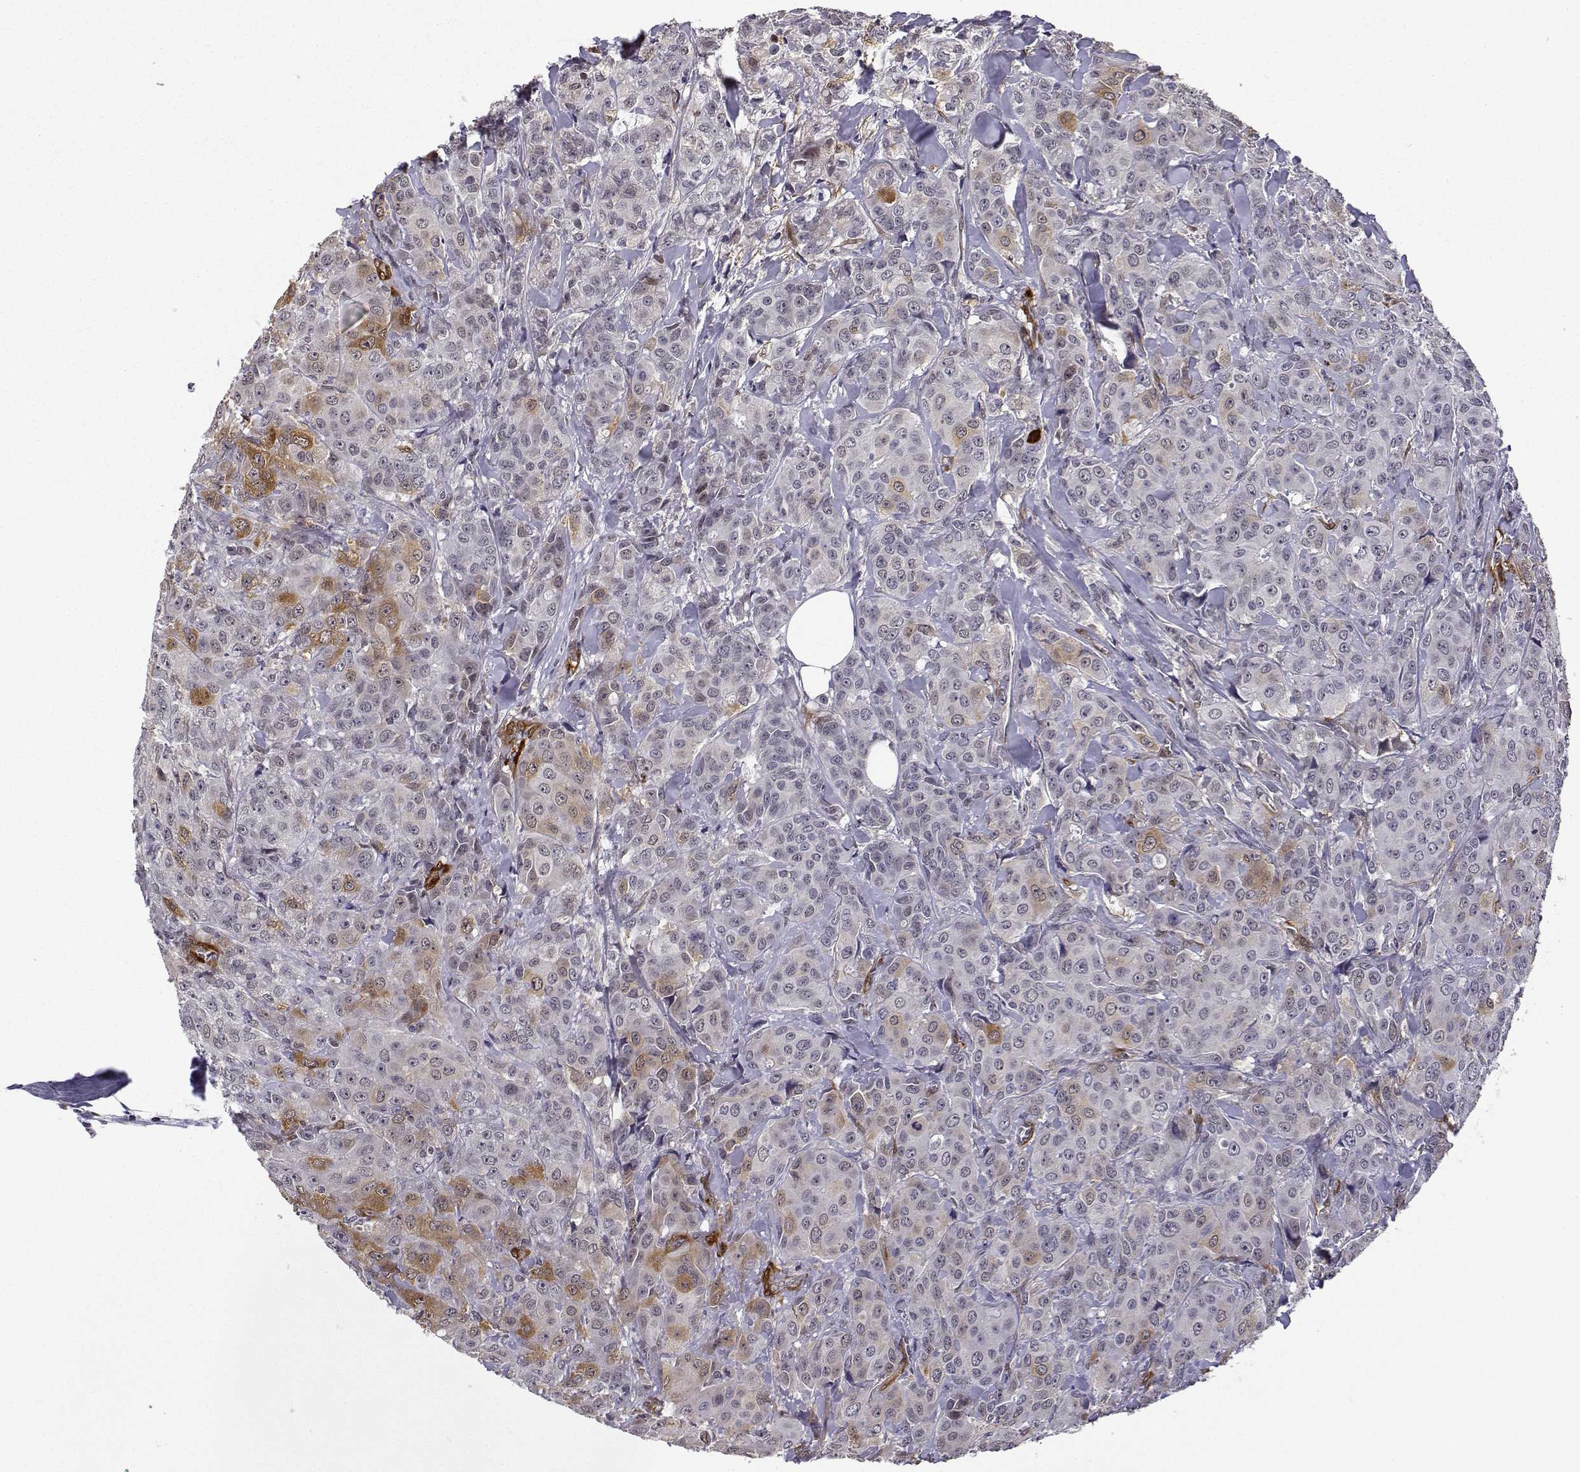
{"staining": {"intensity": "moderate", "quantity": "<25%", "location": "cytoplasmic/membranous"}, "tissue": "breast cancer", "cell_type": "Tumor cells", "image_type": "cancer", "snomed": [{"axis": "morphology", "description": "Duct carcinoma"}, {"axis": "topography", "description": "Breast"}], "caption": "DAB immunohistochemical staining of breast cancer reveals moderate cytoplasmic/membranous protein positivity in approximately <25% of tumor cells.", "gene": "PHGDH", "patient": {"sex": "female", "age": 43}}